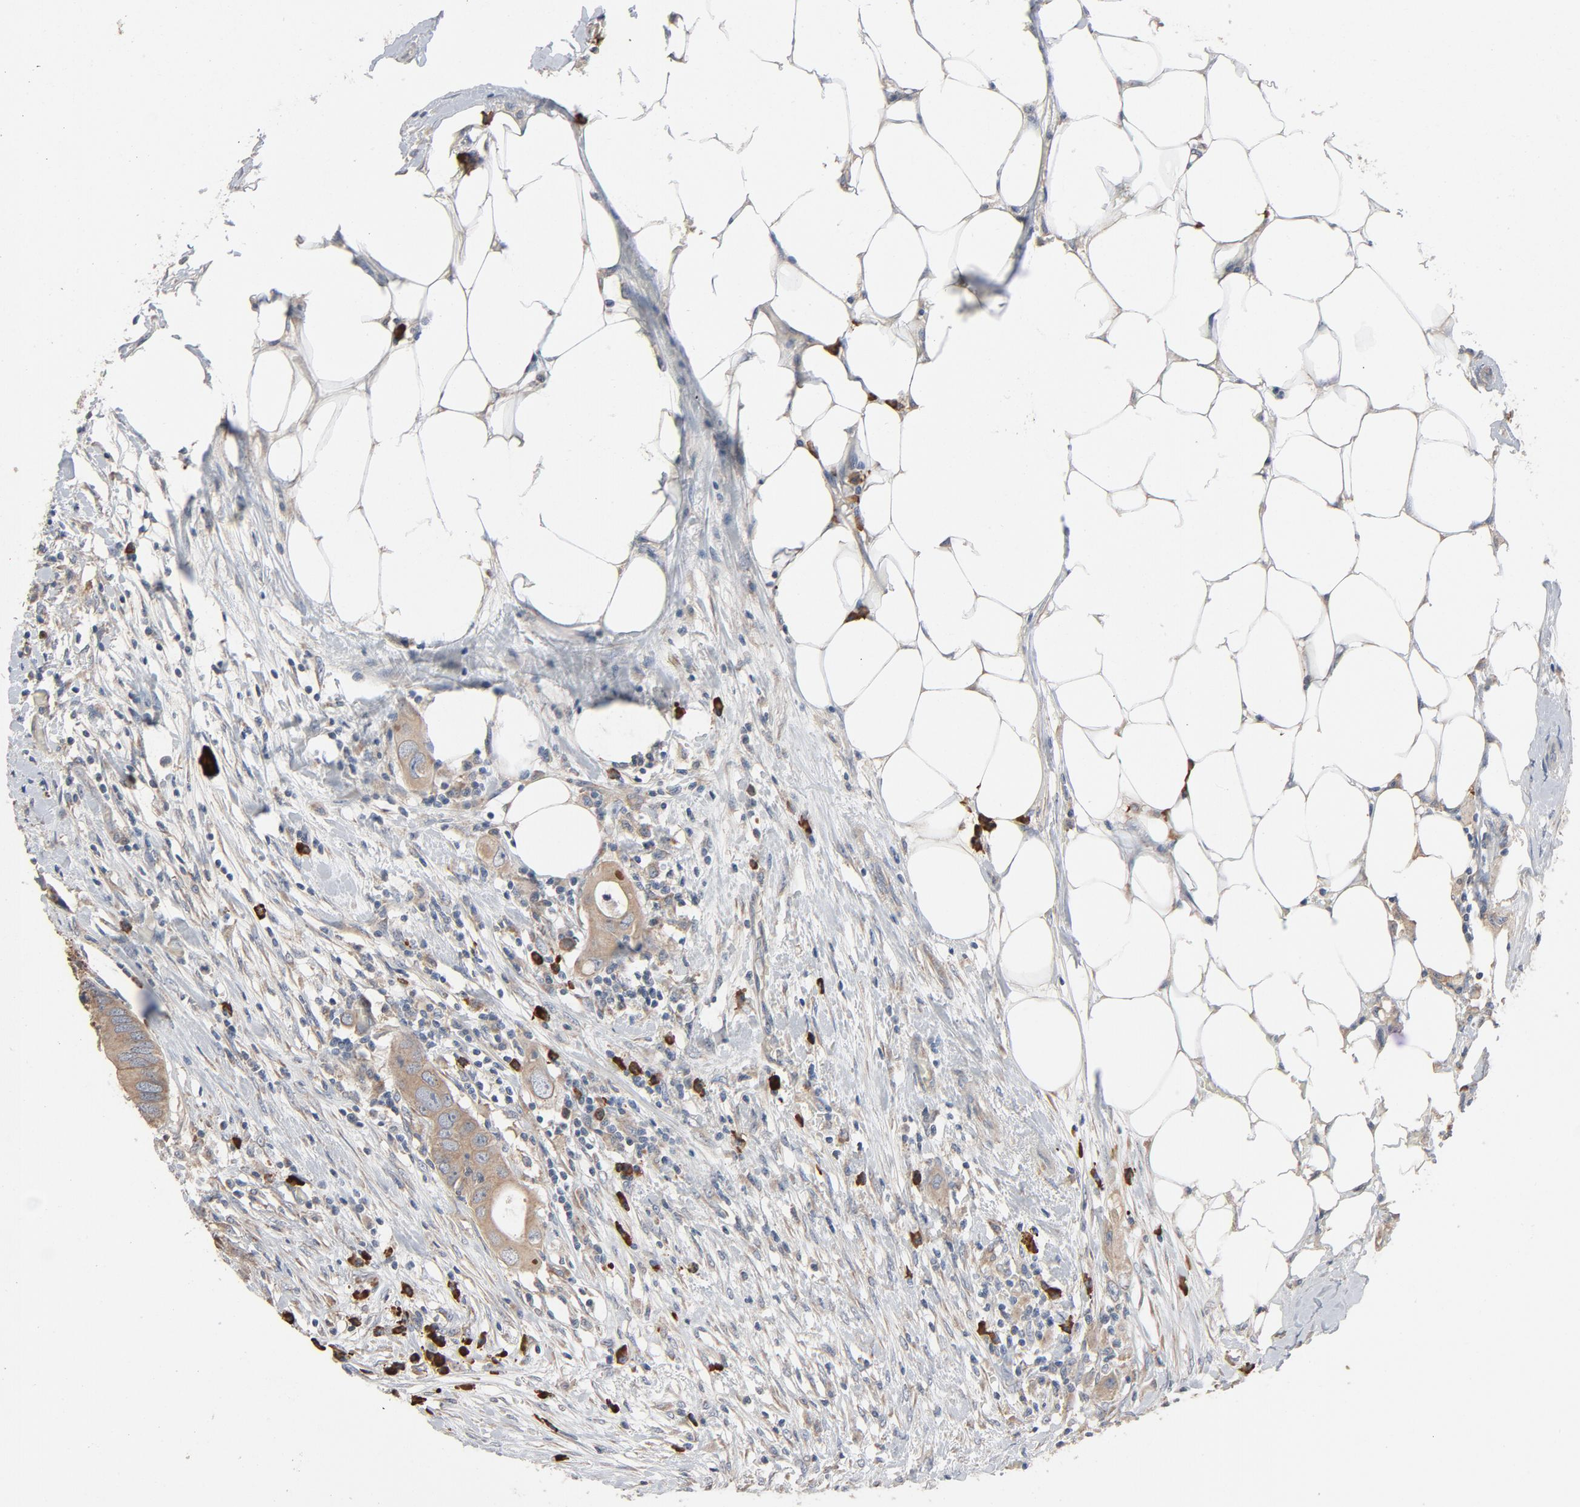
{"staining": {"intensity": "moderate", "quantity": ">75%", "location": "cytoplasmic/membranous"}, "tissue": "colorectal cancer", "cell_type": "Tumor cells", "image_type": "cancer", "snomed": [{"axis": "morphology", "description": "Adenocarcinoma, NOS"}, {"axis": "topography", "description": "Colon"}], "caption": "This image shows immunohistochemistry staining of human colorectal cancer, with medium moderate cytoplasmic/membranous positivity in approximately >75% of tumor cells.", "gene": "TLR4", "patient": {"sex": "male", "age": 71}}